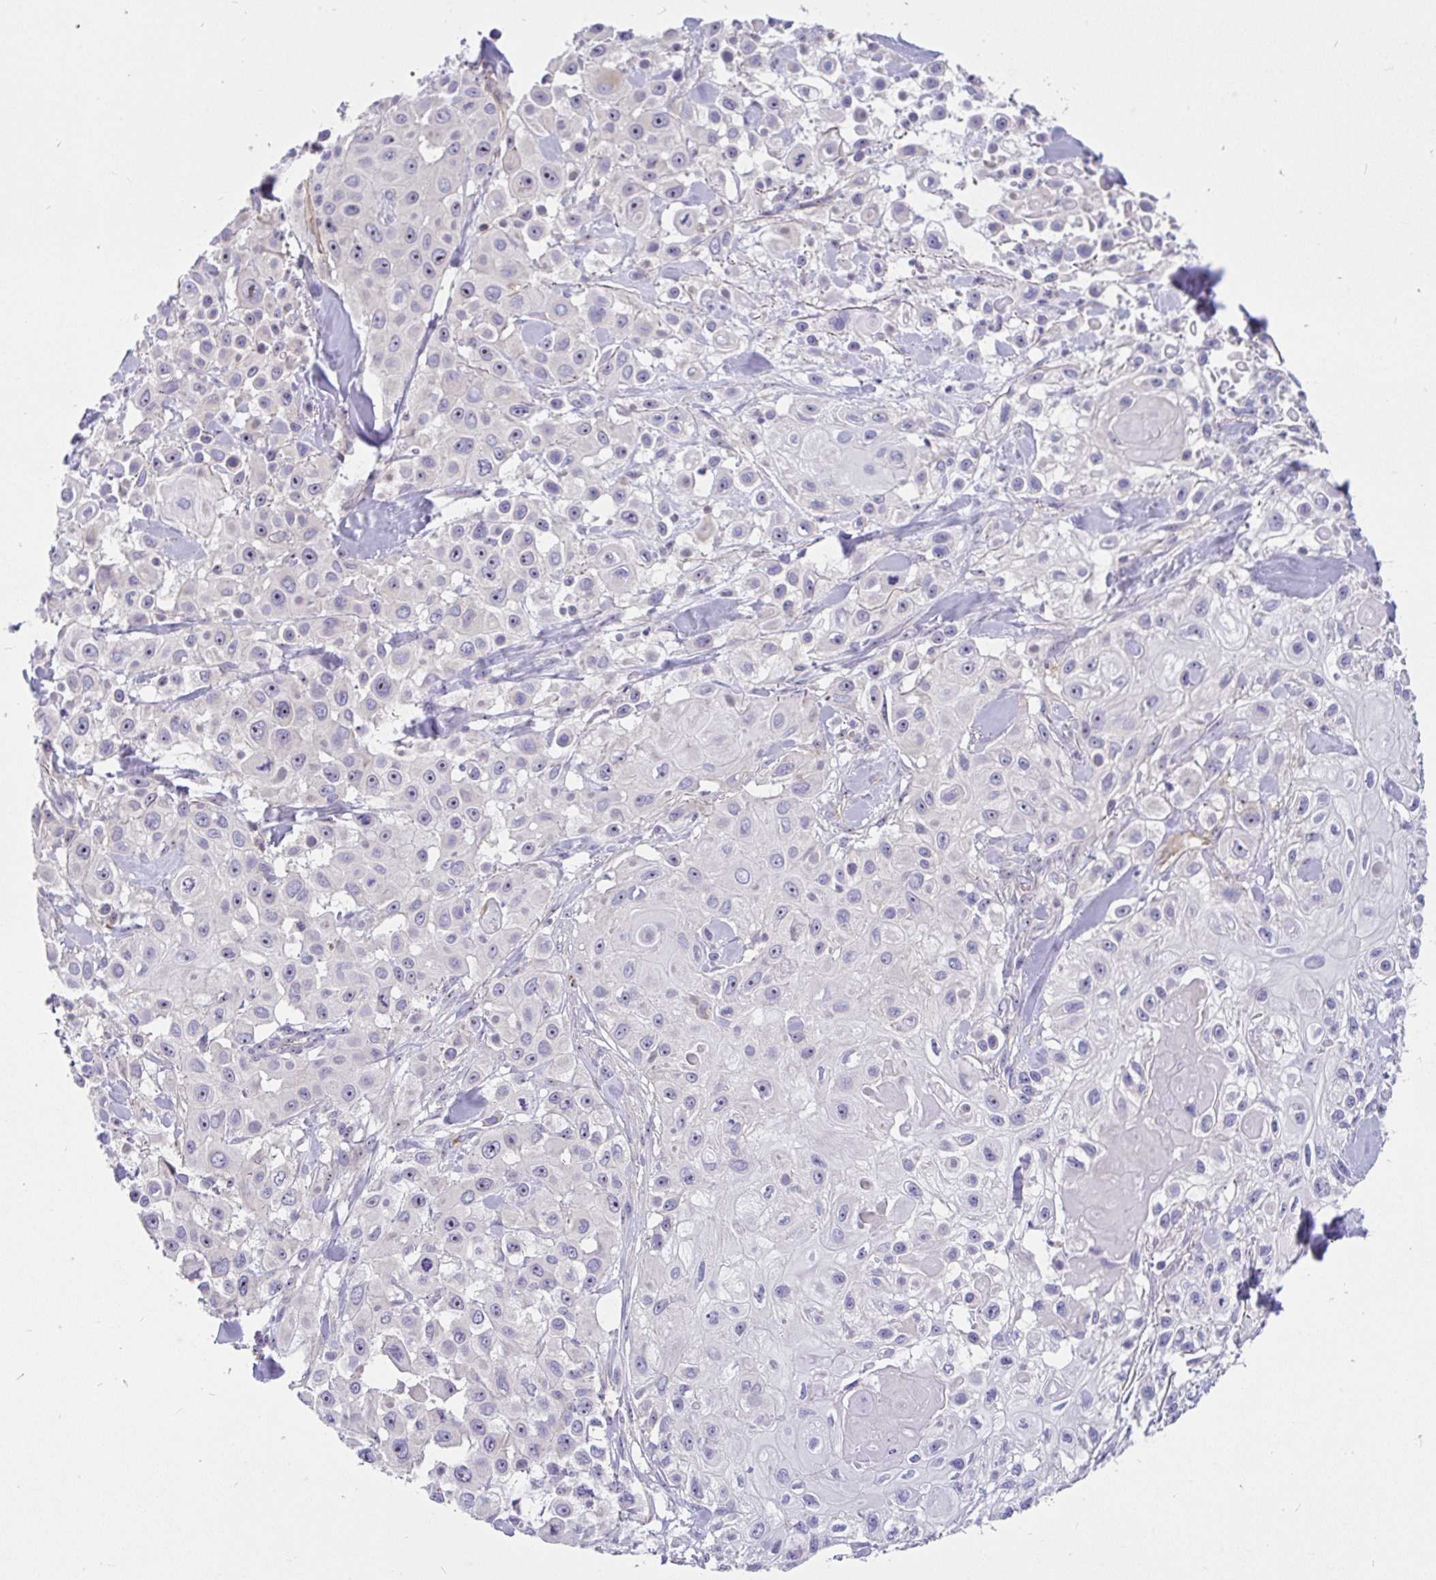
{"staining": {"intensity": "negative", "quantity": "none", "location": "none"}, "tissue": "skin cancer", "cell_type": "Tumor cells", "image_type": "cancer", "snomed": [{"axis": "morphology", "description": "Squamous cell carcinoma, NOS"}, {"axis": "topography", "description": "Skin"}], "caption": "Skin cancer stained for a protein using IHC reveals no expression tumor cells.", "gene": "LRRC26", "patient": {"sex": "male", "age": 63}}